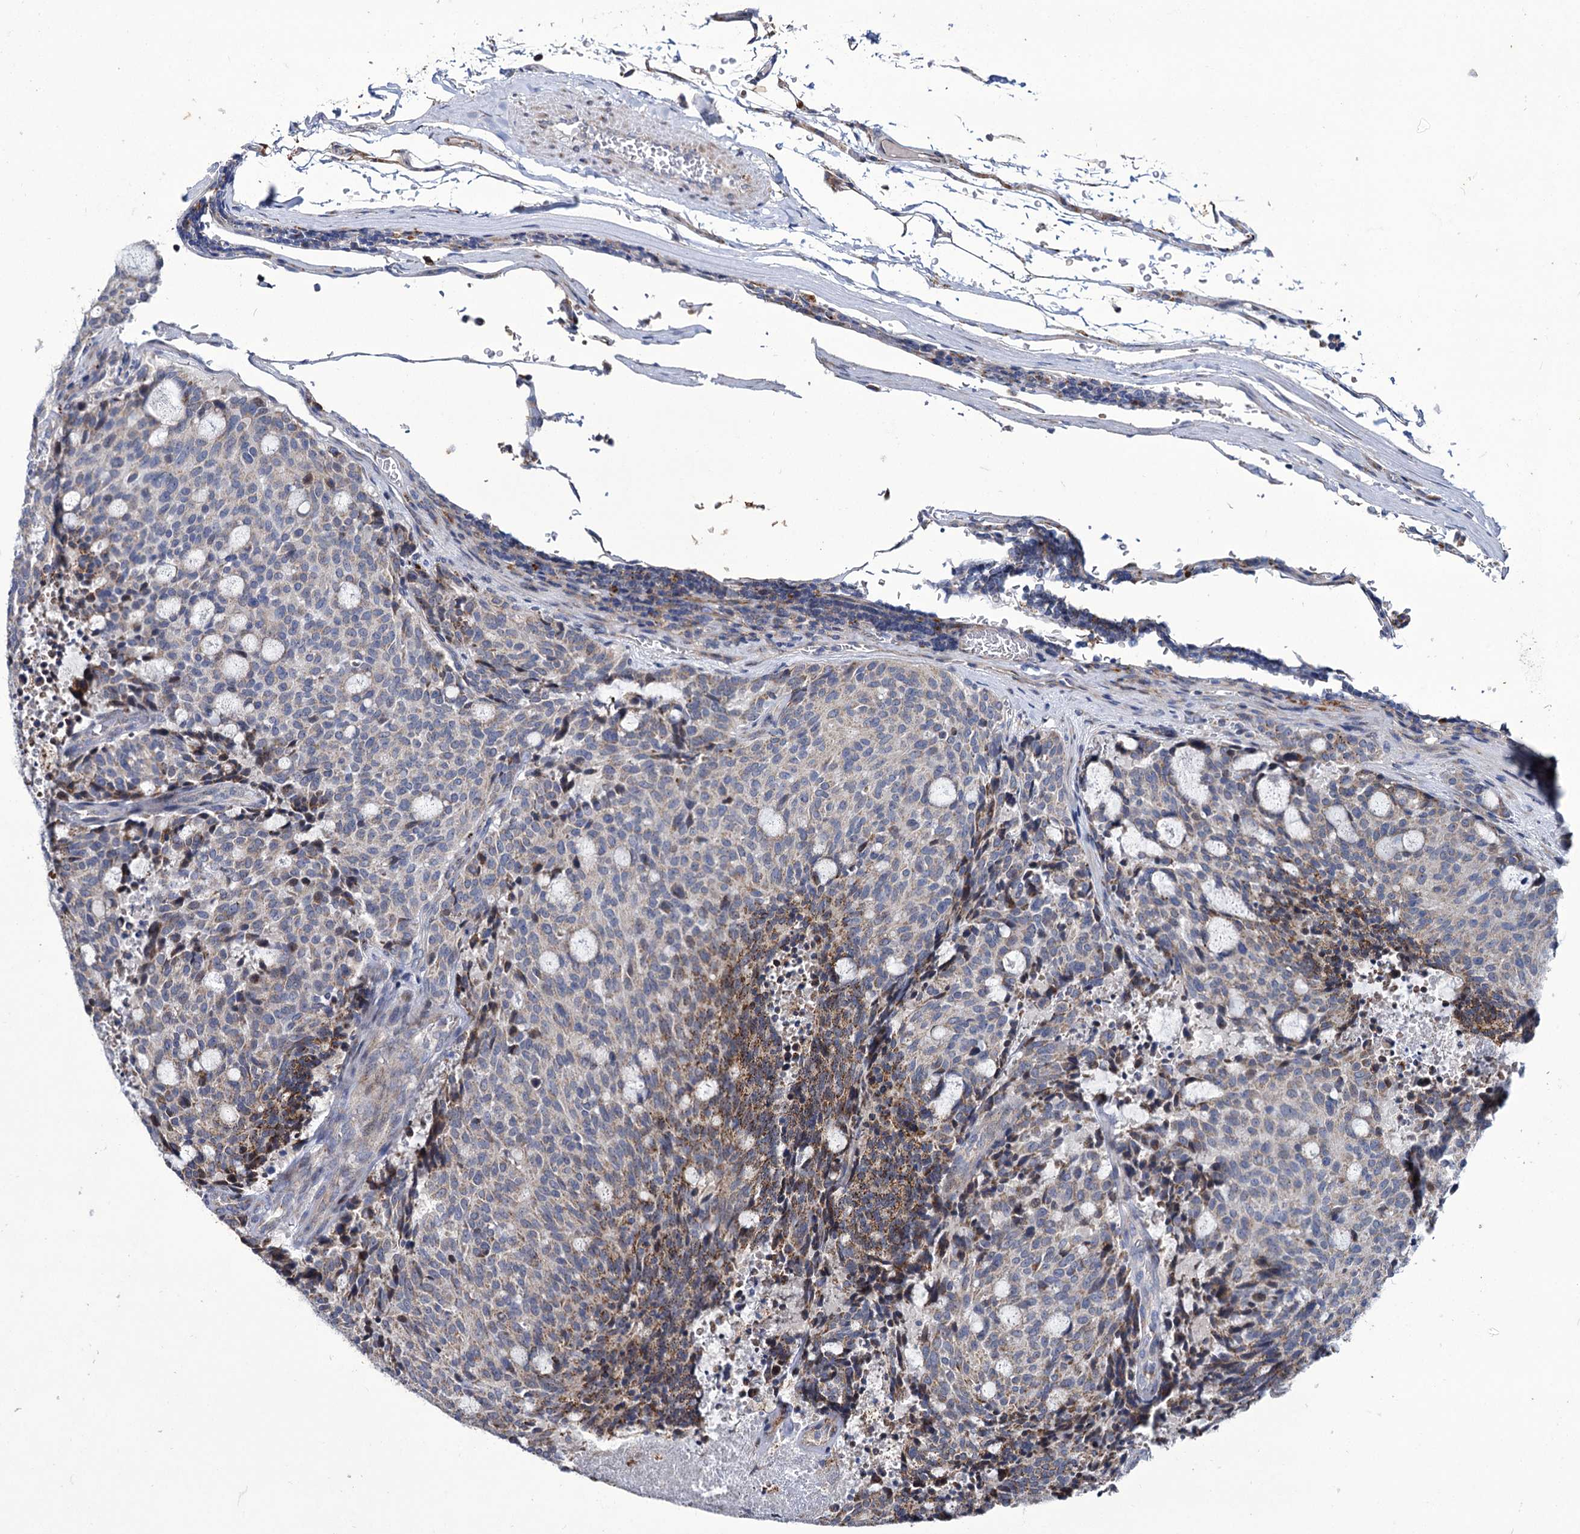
{"staining": {"intensity": "moderate", "quantity": "<25%", "location": "cytoplasmic/membranous"}, "tissue": "carcinoid", "cell_type": "Tumor cells", "image_type": "cancer", "snomed": [{"axis": "morphology", "description": "Carcinoid, malignant, NOS"}, {"axis": "topography", "description": "Pancreas"}], "caption": "Human carcinoid stained for a protein (brown) reveals moderate cytoplasmic/membranous positive expression in about <25% of tumor cells.", "gene": "TUBGCP5", "patient": {"sex": "female", "age": 54}}